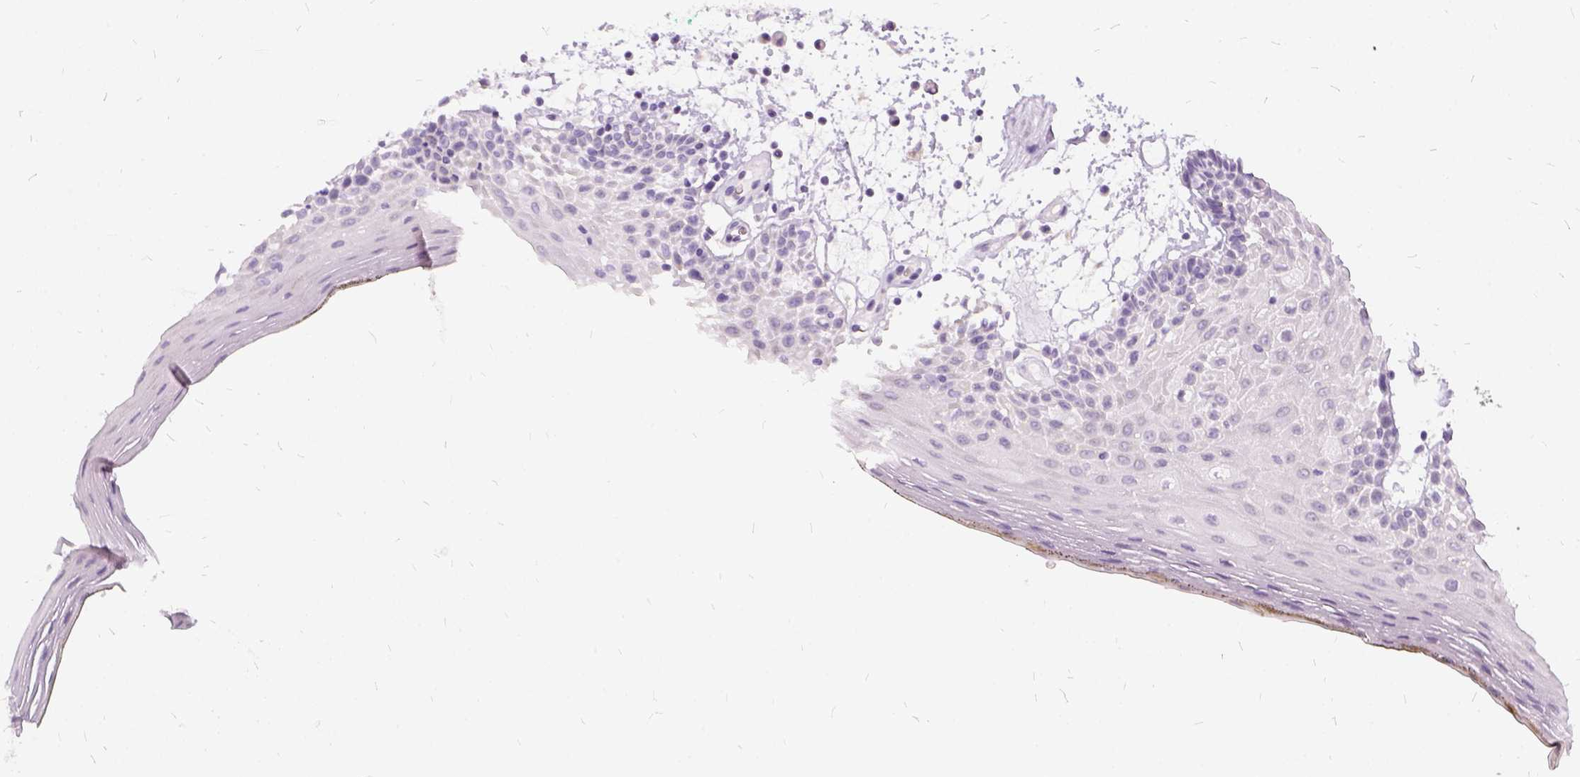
{"staining": {"intensity": "negative", "quantity": "none", "location": "none"}, "tissue": "oral mucosa", "cell_type": "Squamous epithelial cells", "image_type": "normal", "snomed": [{"axis": "morphology", "description": "Normal tissue, NOS"}, {"axis": "morphology", "description": "Squamous cell carcinoma, NOS"}, {"axis": "topography", "description": "Oral tissue"}, {"axis": "topography", "description": "Head-Neck"}], "caption": "Human oral mucosa stained for a protein using IHC exhibits no expression in squamous epithelial cells.", "gene": "FDX1", "patient": {"sex": "male", "age": 52}}